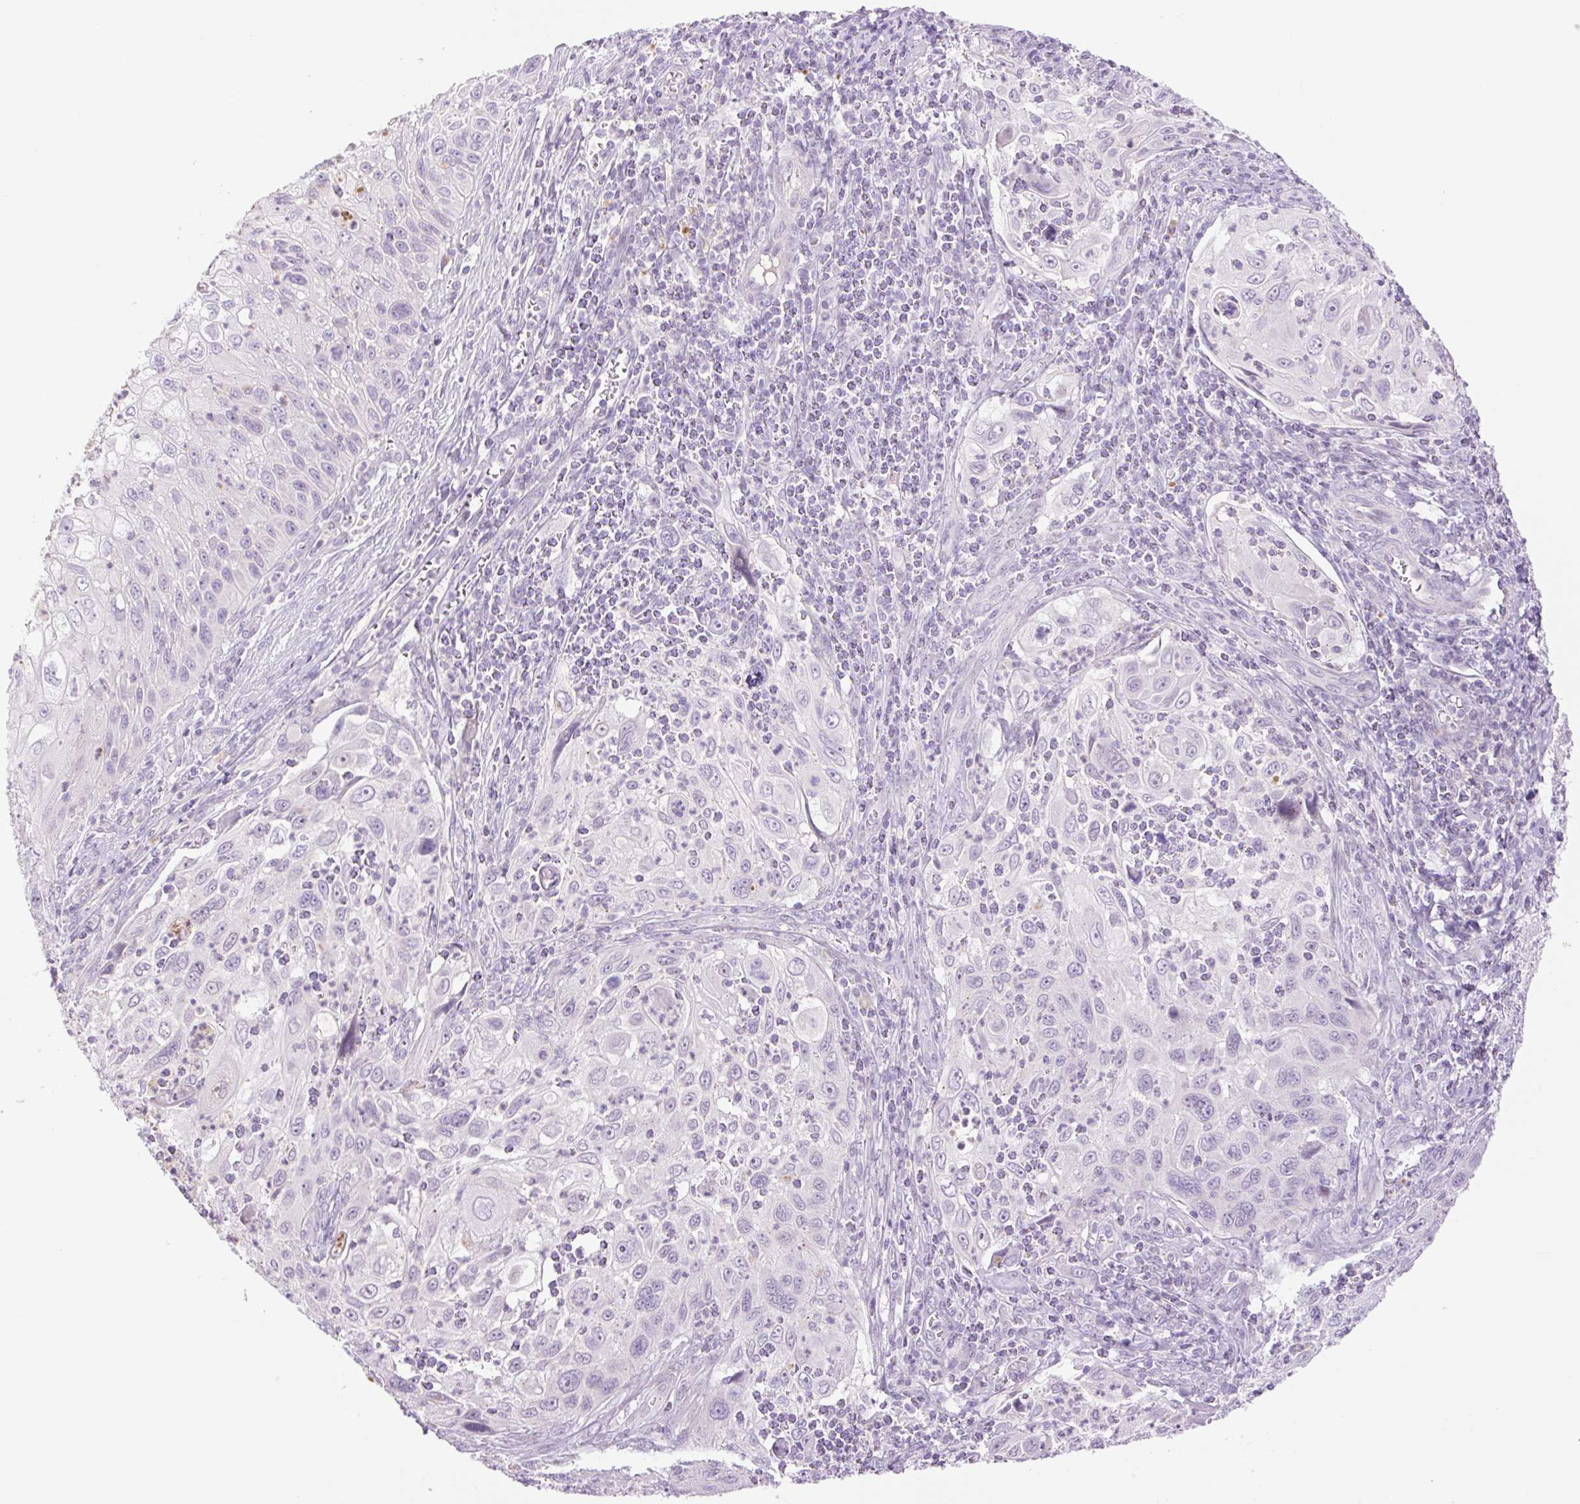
{"staining": {"intensity": "negative", "quantity": "none", "location": "none"}, "tissue": "cervical cancer", "cell_type": "Tumor cells", "image_type": "cancer", "snomed": [{"axis": "morphology", "description": "Squamous cell carcinoma, NOS"}, {"axis": "topography", "description": "Cervix"}], "caption": "IHC histopathology image of human cervical squamous cell carcinoma stained for a protein (brown), which displays no staining in tumor cells.", "gene": "TBX15", "patient": {"sex": "female", "age": 70}}